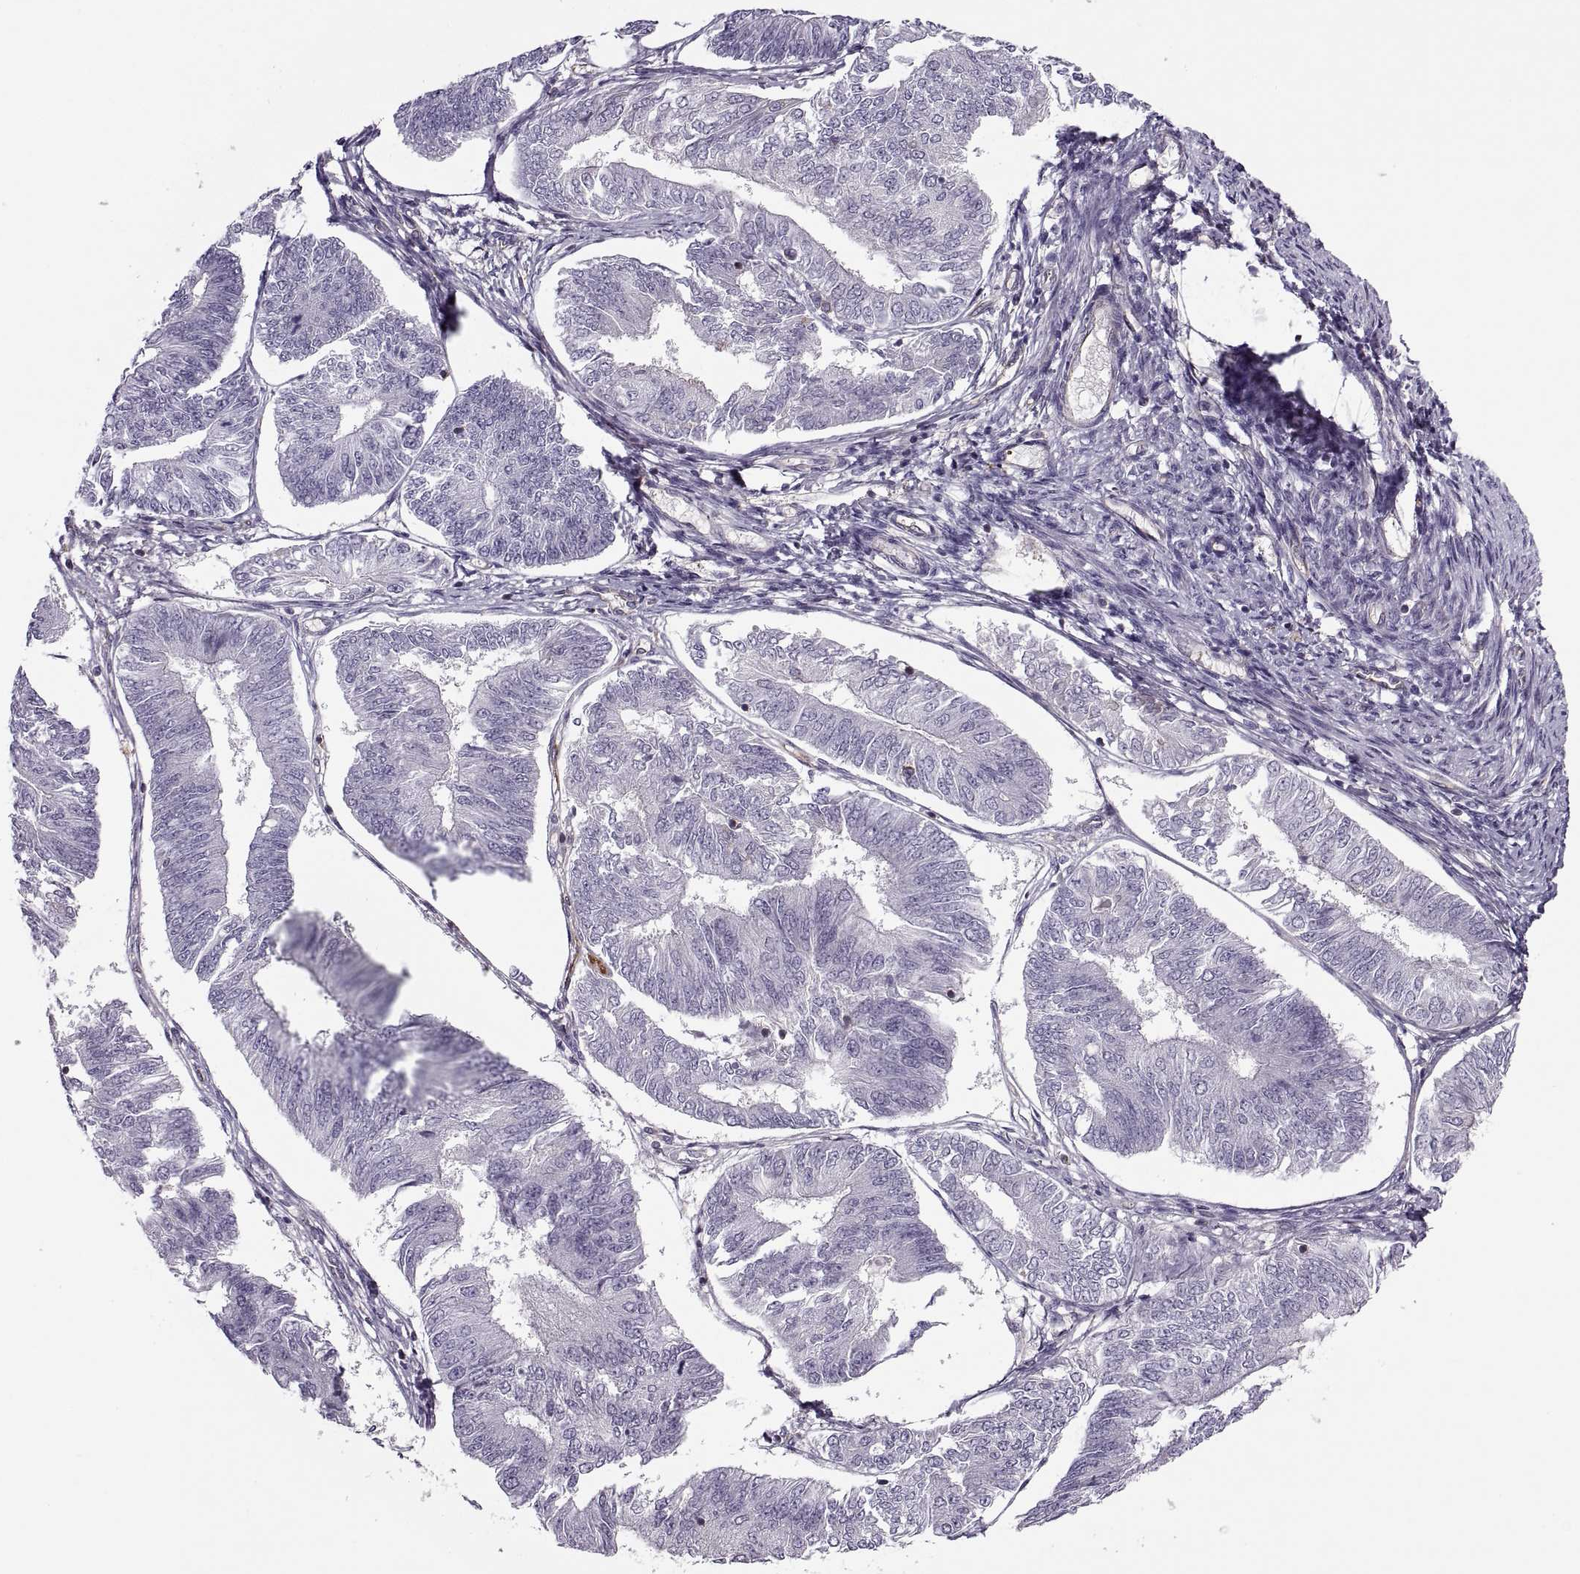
{"staining": {"intensity": "negative", "quantity": "none", "location": "none"}, "tissue": "endometrial cancer", "cell_type": "Tumor cells", "image_type": "cancer", "snomed": [{"axis": "morphology", "description": "Adenocarcinoma, NOS"}, {"axis": "topography", "description": "Endometrium"}], "caption": "Immunohistochemistry histopathology image of human endometrial adenocarcinoma stained for a protein (brown), which shows no staining in tumor cells.", "gene": "SLC2A3", "patient": {"sex": "female", "age": 58}}